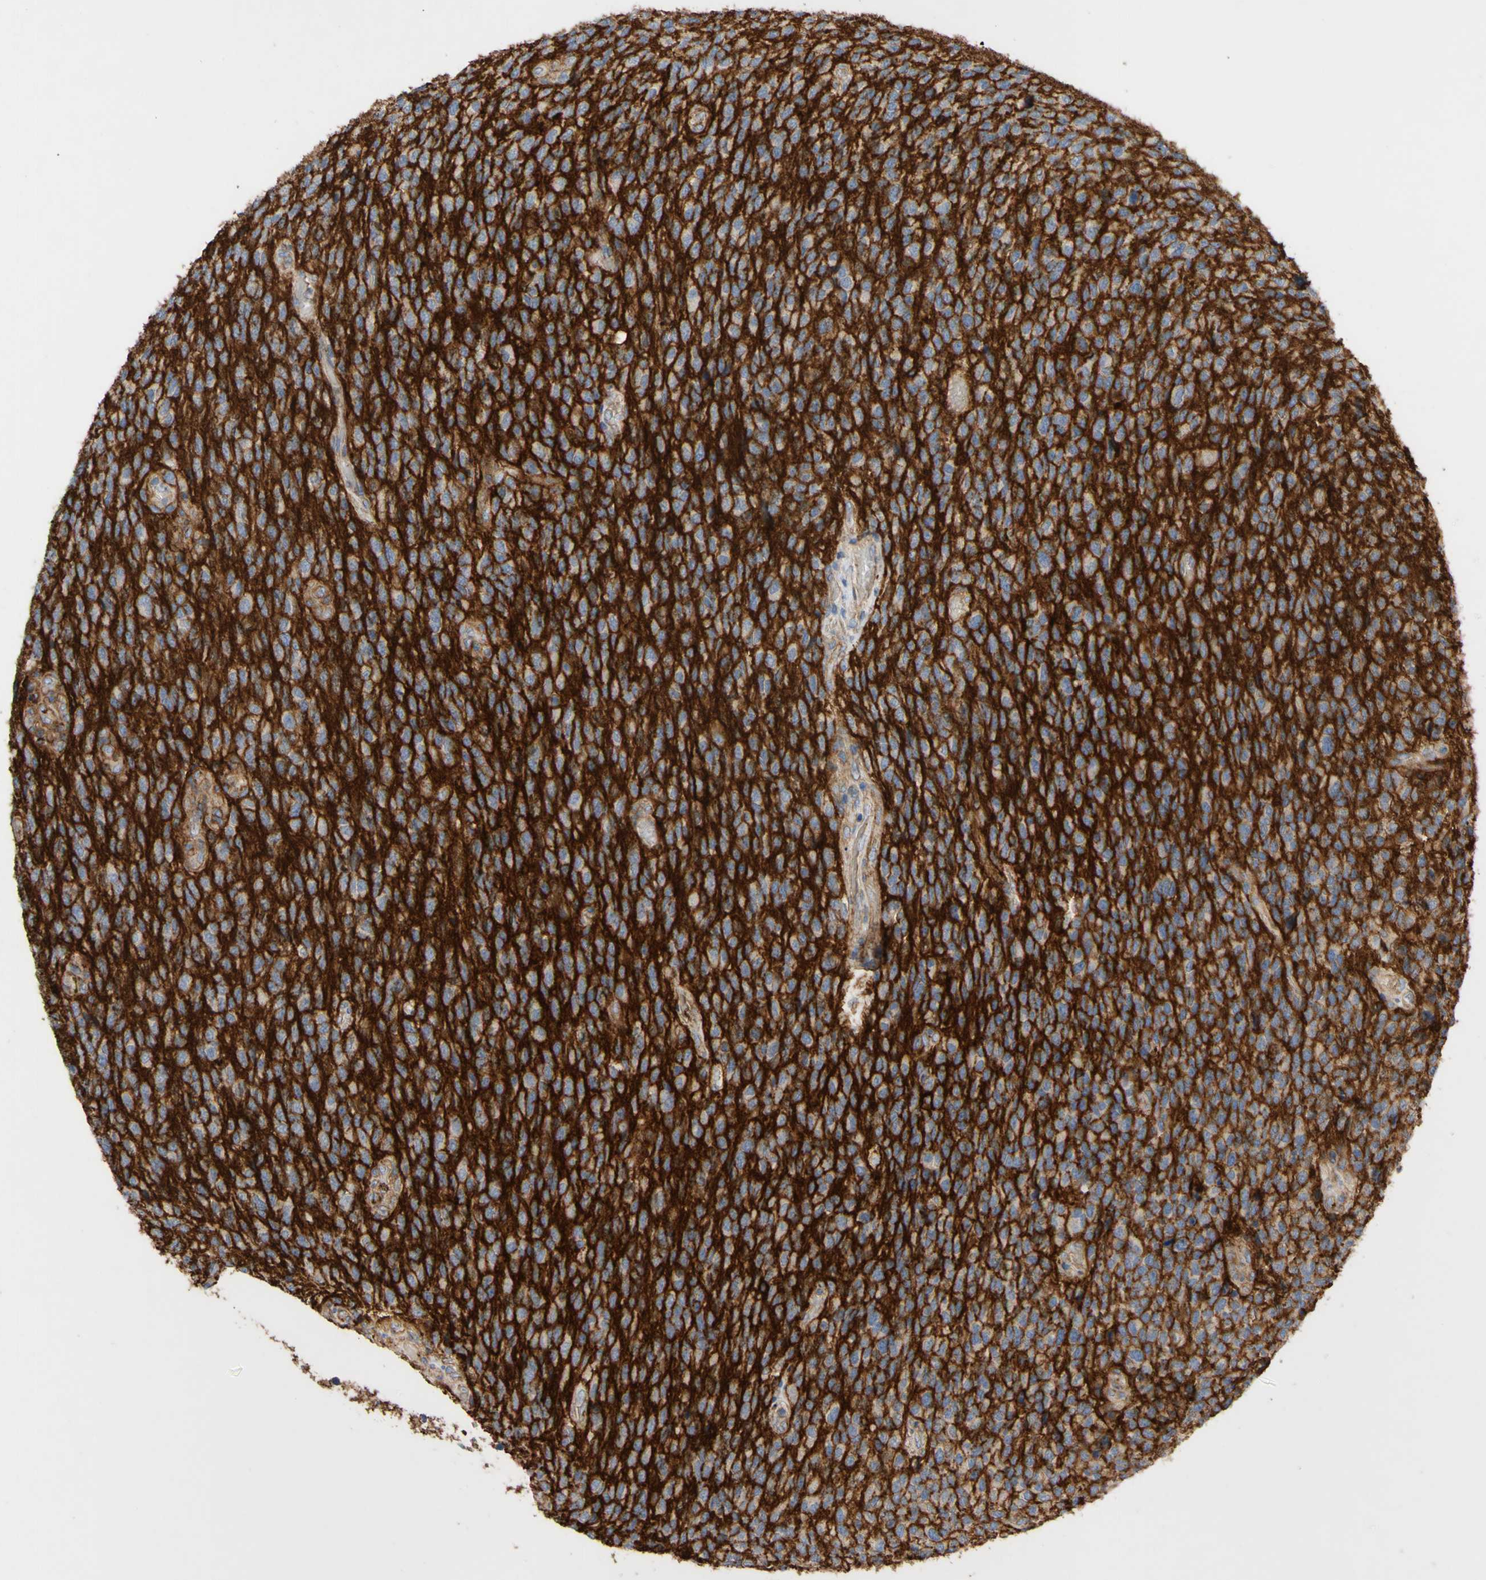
{"staining": {"intensity": "strong", "quantity": ">75%", "location": "cytoplasmic/membranous"}, "tissue": "glioma", "cell_type": "Tumor cells", "image_type": "cancer", "snomed": [{"axis": "morphology", "description": "Glioma, malignant, High grade"}, {"axis": "topography", "description": "pancreas cauda"}], "caption": "Glioma stained with DAB (3,3'-diaminobenzidine) immunohistochemistry exhibits high levels of strong cytoplasmic/membranous expression in approximately >75% of tumor cells.", "gene": "ATP2A3", "patient": {"sex": "male", "age": 60}}